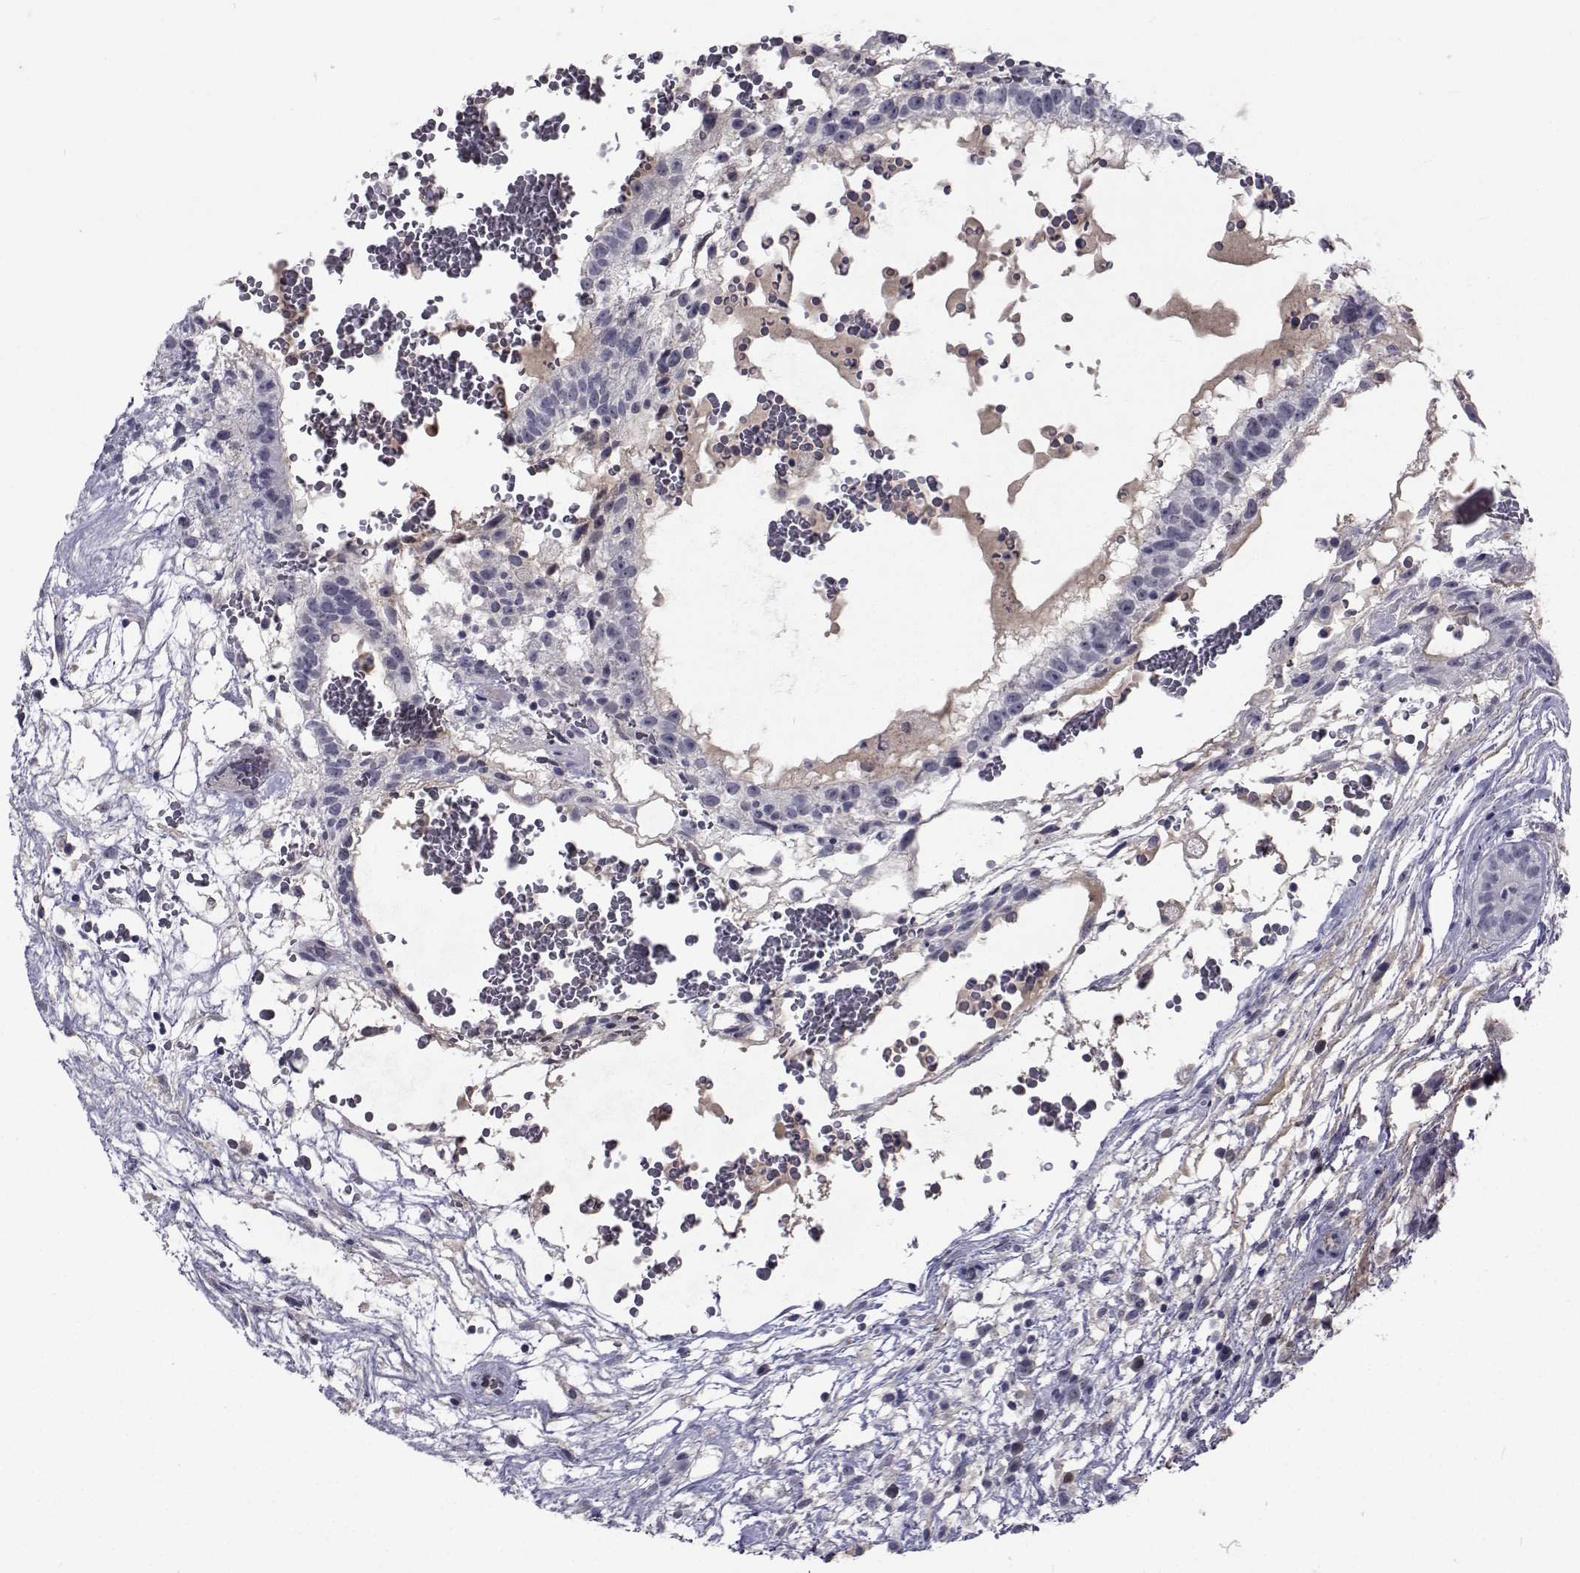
{"staining": {"intensity": "negative", "quantity": "none", "location": "none"}, "tissue": "testis cancer", "cell_type": "Tumor cells", "image_type": "cancer", "snomed": [{"axis": "morphology", "description": "Normal tissue, NOS"}, {"axis": "morphology", "description": "Carcinoma, Embryonal, NOS"}, {"axis": "topography", "description": "Testis"}], "caption": "Immunohistochemistry photomicrograph of neoplastic tissue: testis embryonal carcinoma stained with DAB (3,3'-diaminobenzidine) shows no significant protein positivity in tumor cells.", "gene": "PAX2", "patient": {"sex": "male", "age": 32}}